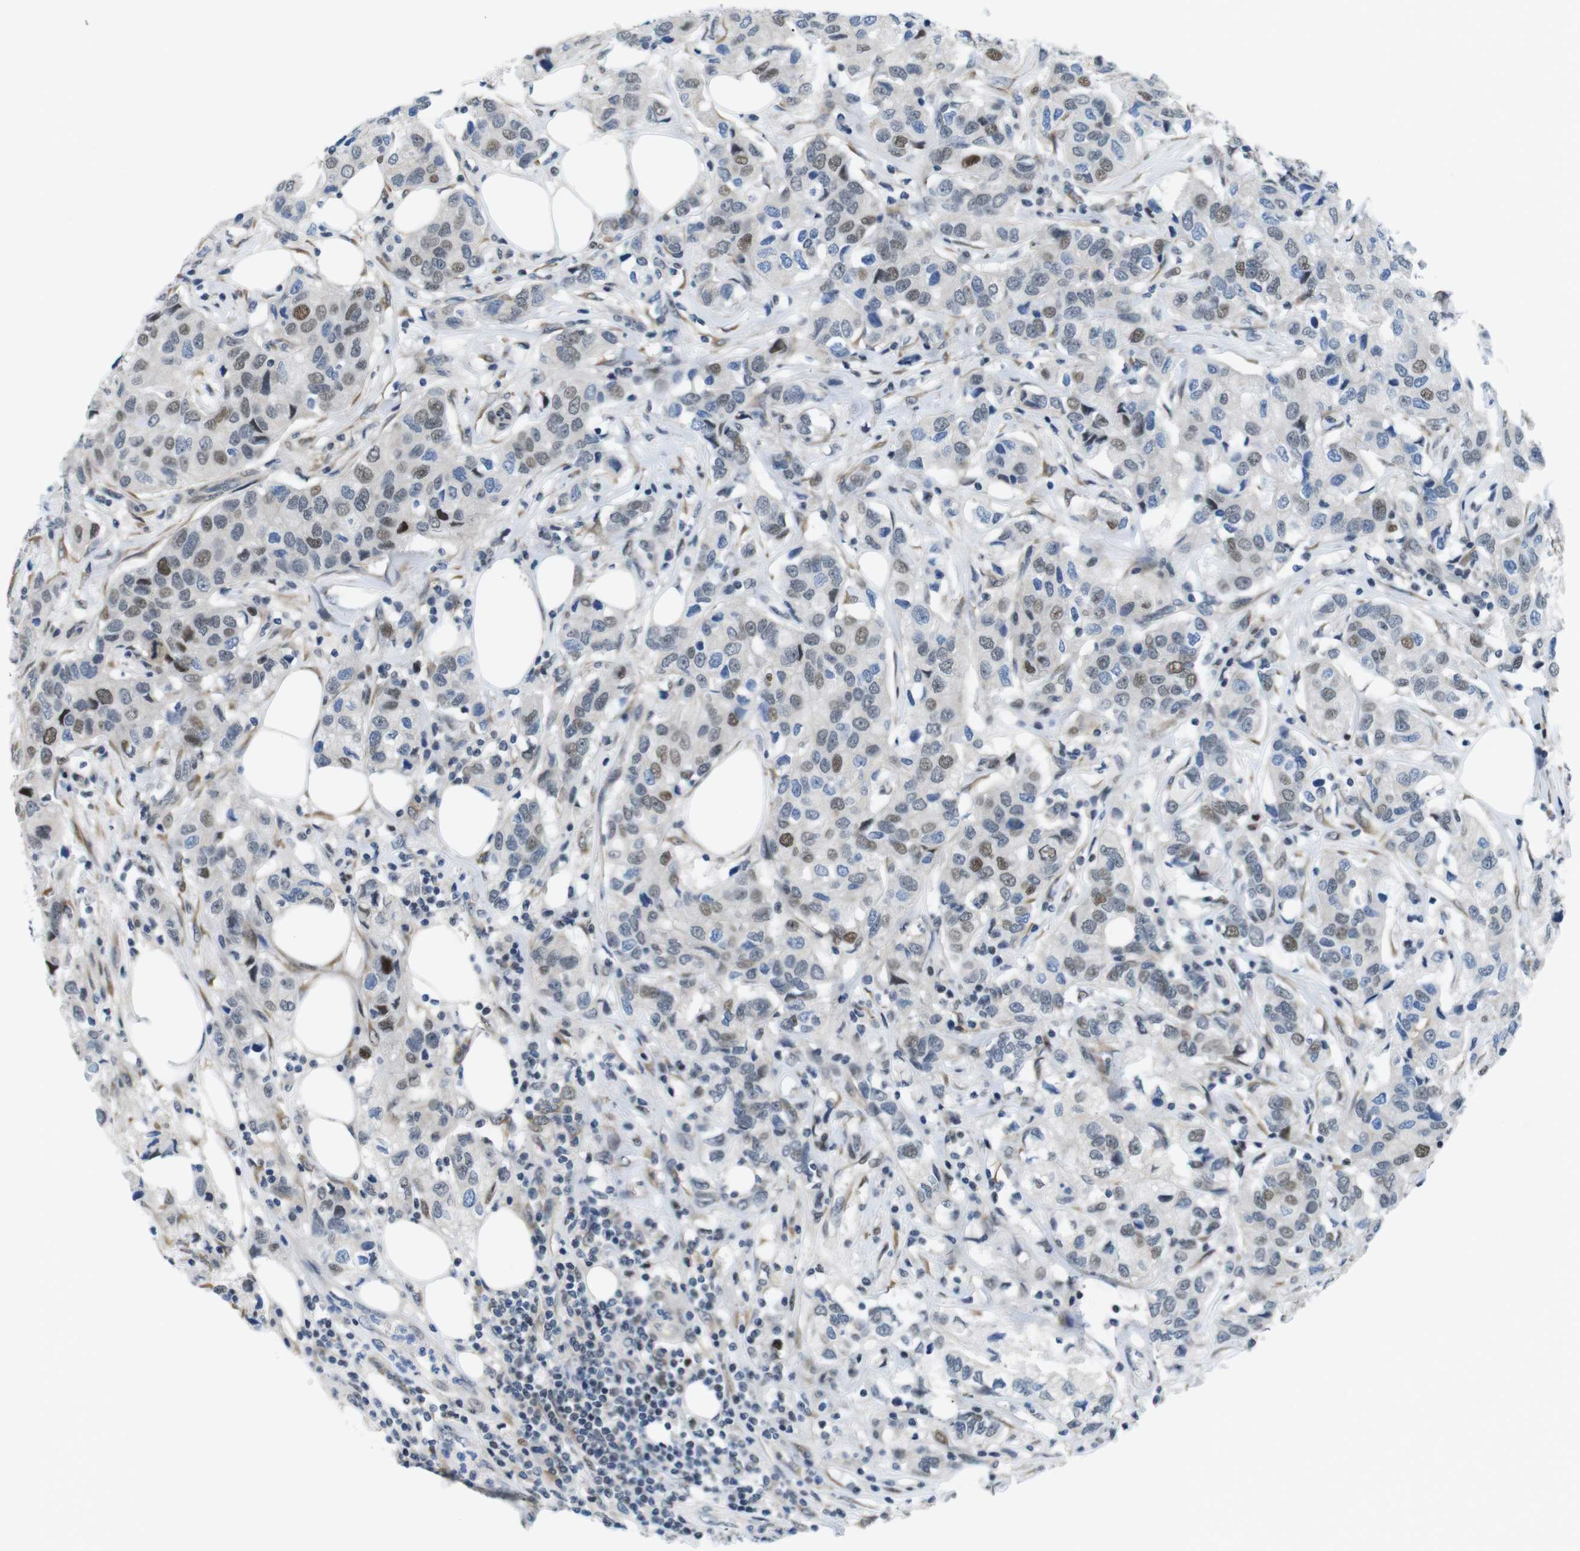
{"staining": {"intensity": "moderate", "quantity": "<25%", "location": "nuclear"}, "tissue": "breast cancer", "cell_type": "Tumor cells", "image_type": "cancer", "snomed": [{"axis": "morphology", "description": "Duct carcinoma"}, {"axis": "topography", "description": "Breast"}], "caption": "Protein staining shows moderate nuclear expression in about <25% of tumor cells in breast cancer.", "gene": "SMCO2", "patient": {"sex": "female", "age": 80}}